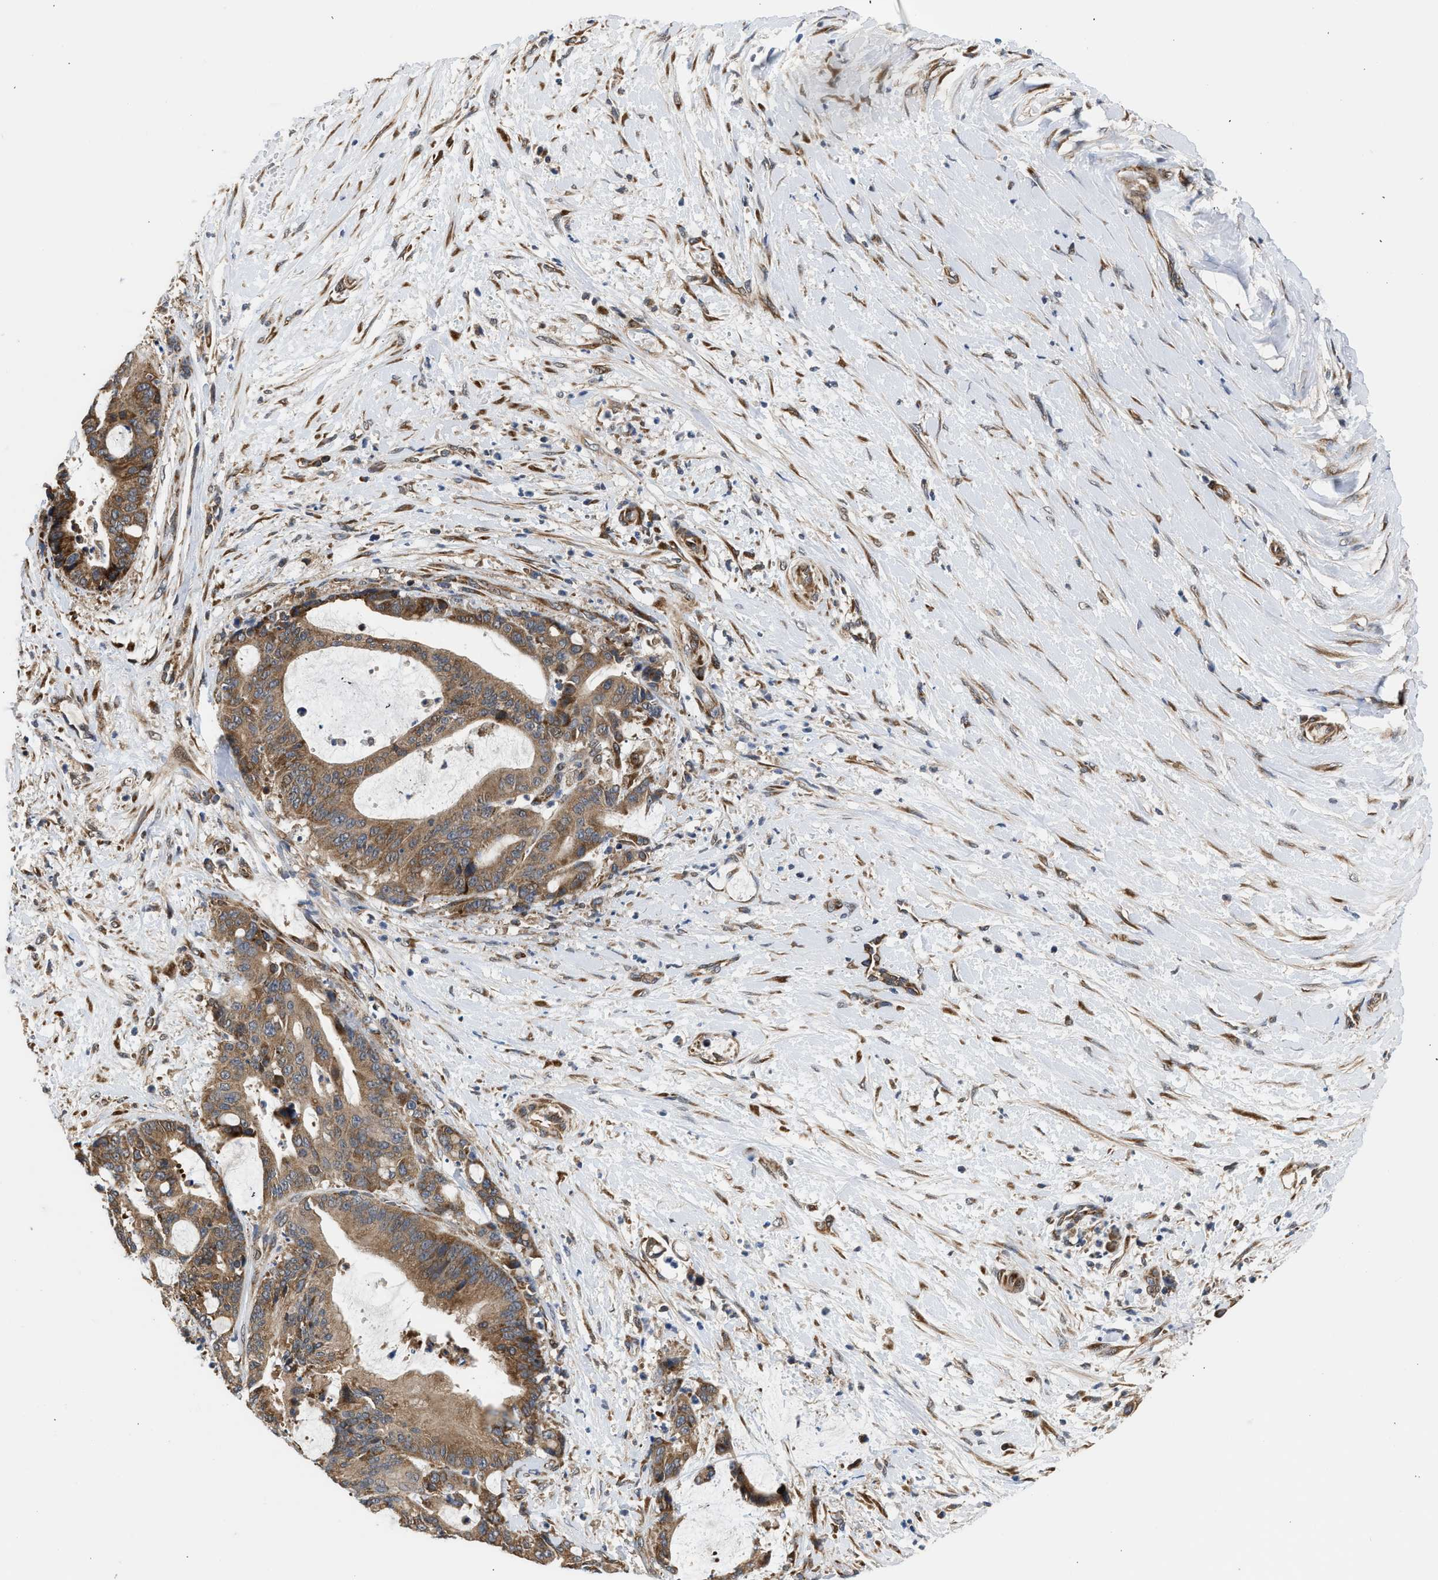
{"staining": {"intensity": "moderate", "quantity": ">75%", "location": "cytoplasmic/membranous"}, "tissue": "liver cancer", "cell_type": "Tumor cells", "image_type": "cancer", "snomed": [{"axis": "morphology", "description": "Normal tissue, NOS"}, {"axis": "morphology", "description": "Cholangiocarcinoma"}, {"axis": "topography", "description": "Liver"}, {"axis": "topography", "description": "Peripheral nerve tissue"}], "caption": "This photomicrograph exhibits liver cholangiocarcinoma stained with IHC to label a protein in brown. The cytoplasmic/membranous of tumor cells show moderate positivity for the protein. Nuclei are counter-stained blue.", "gene": "POLG2", "patient": {"sex": "female", "age": 73}}